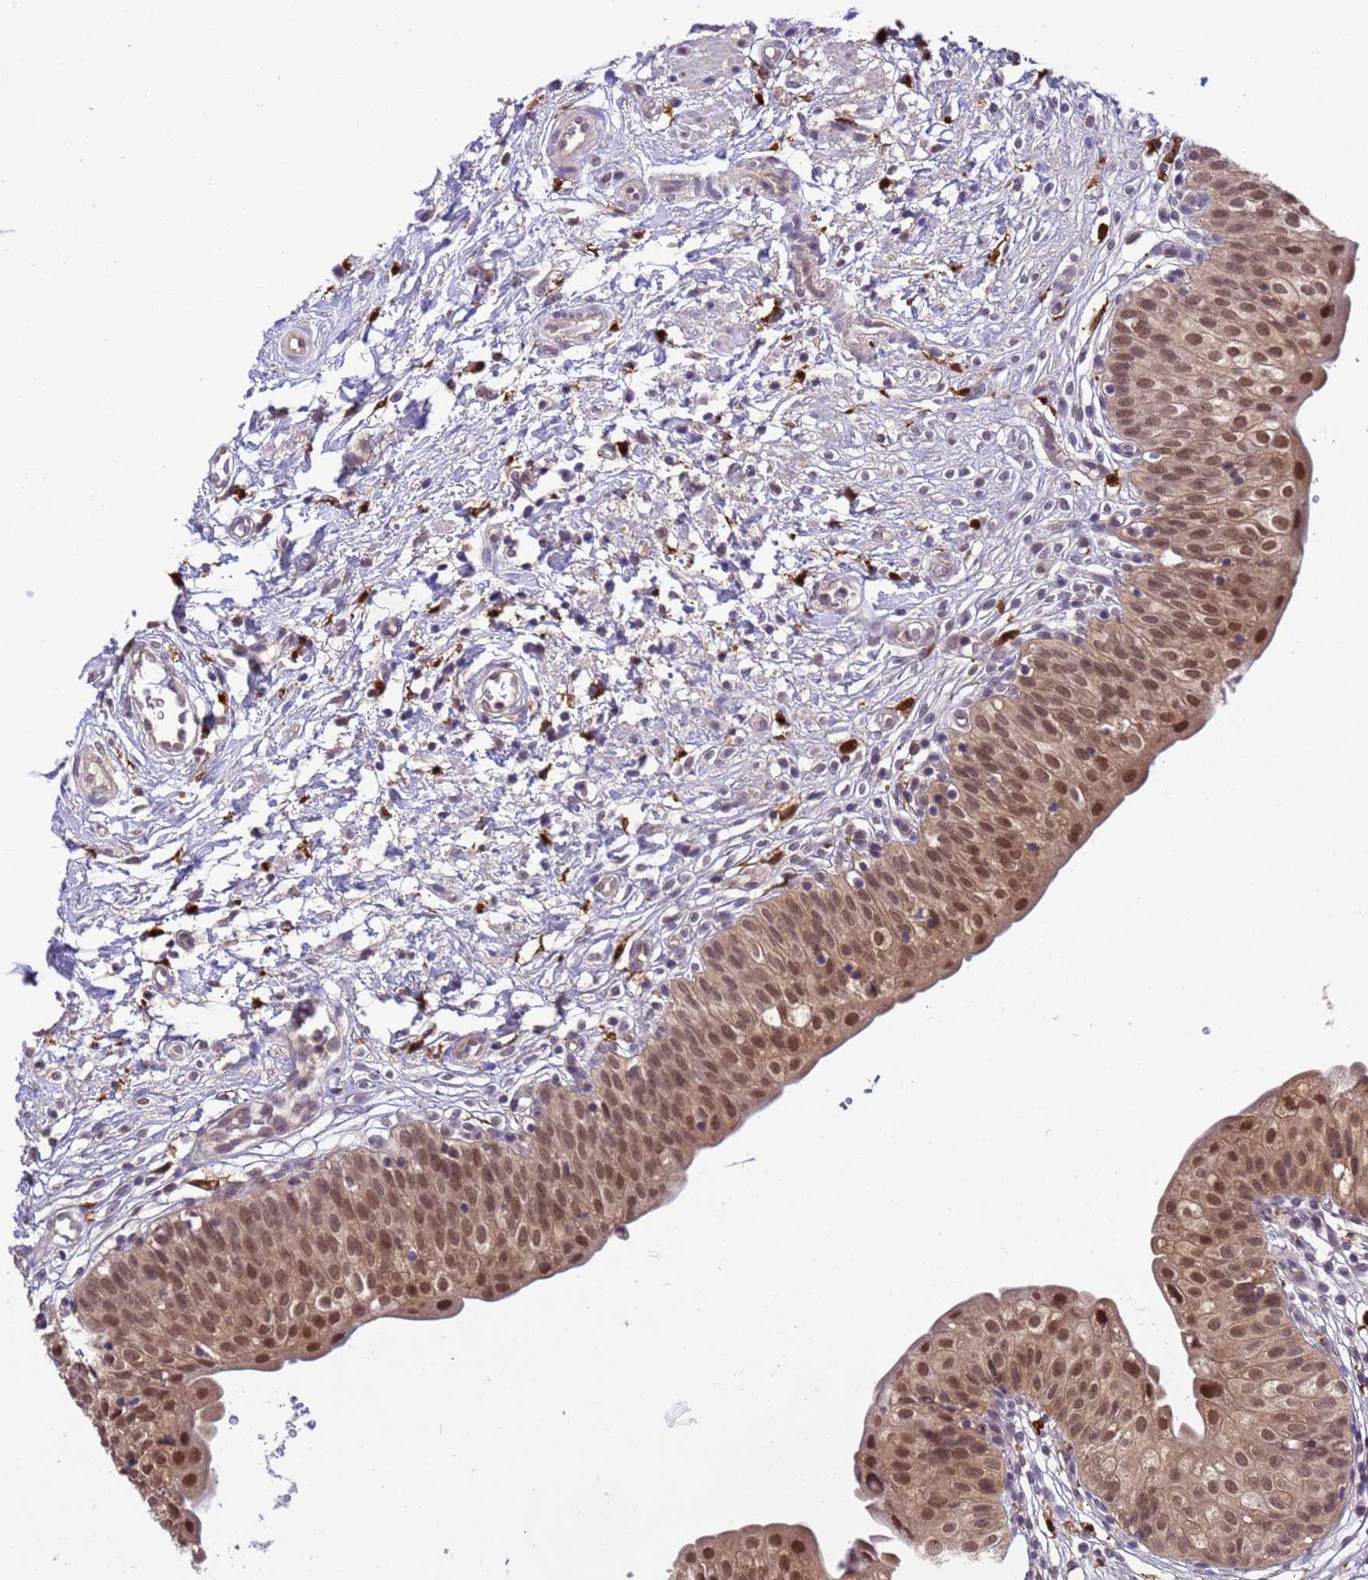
{"staining": {"intensity": "moderate", "quantity": ">75%", "location": "cytoplasmic/membranous,nuclear"}, "tissue": "urinary bladder", "cell_type": "Urothelial cells", "image_type": "normal", "snomed": [{"axis": "morphology", "description": "Normal tissue, NOS"}, {"axis": "topography", "description": "Urinary bladder"}], "caption": "Protein staining exhibits moderate cytoplasmic/membranous,nuclear positivity in about >75% of urothelial cells in unremarkable urinary bladder.", "gene": "NPEPPS", "patient": {"sex": "male", "age": 55}}